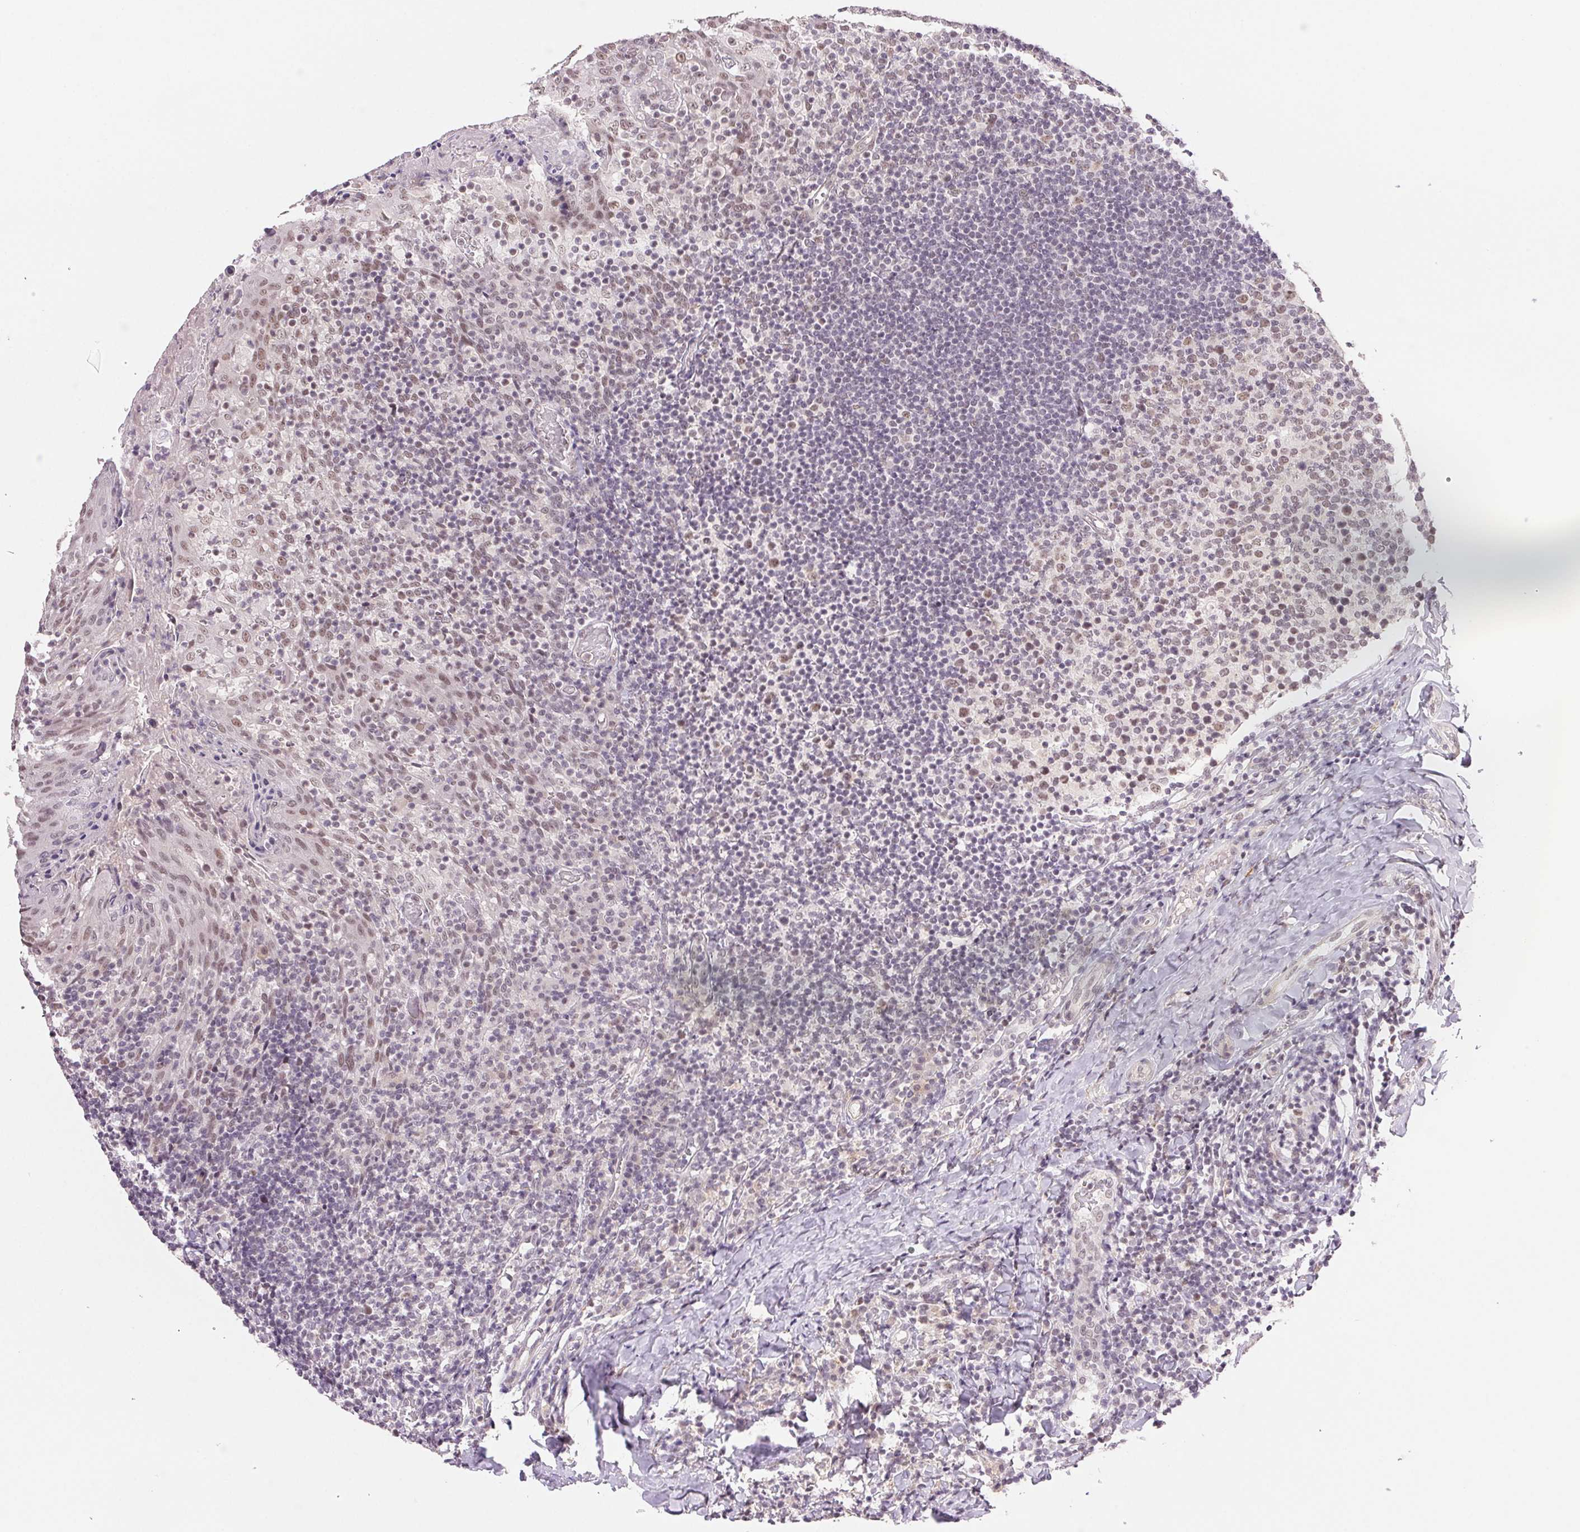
{"staining": {"intensity": "moderate", "quantity": "25%-75%", "location": "nuclear"}, "tissue": "tonsil", "cell_type": "Germinal center cells", "image_type": "normal", "snomed": [{"axis": "morphology", "description": "Normal tissue, NOS"}, {"axis": "topography", "description": "Tonsil"}], "caption": "Germinal center cells show medium levels of moderate nuclear expression in approximately 25%-75% of cells in unremarkable human tonsil.", "gene": "PRPF18", "patient": {"sex": "female", "age": 10}}